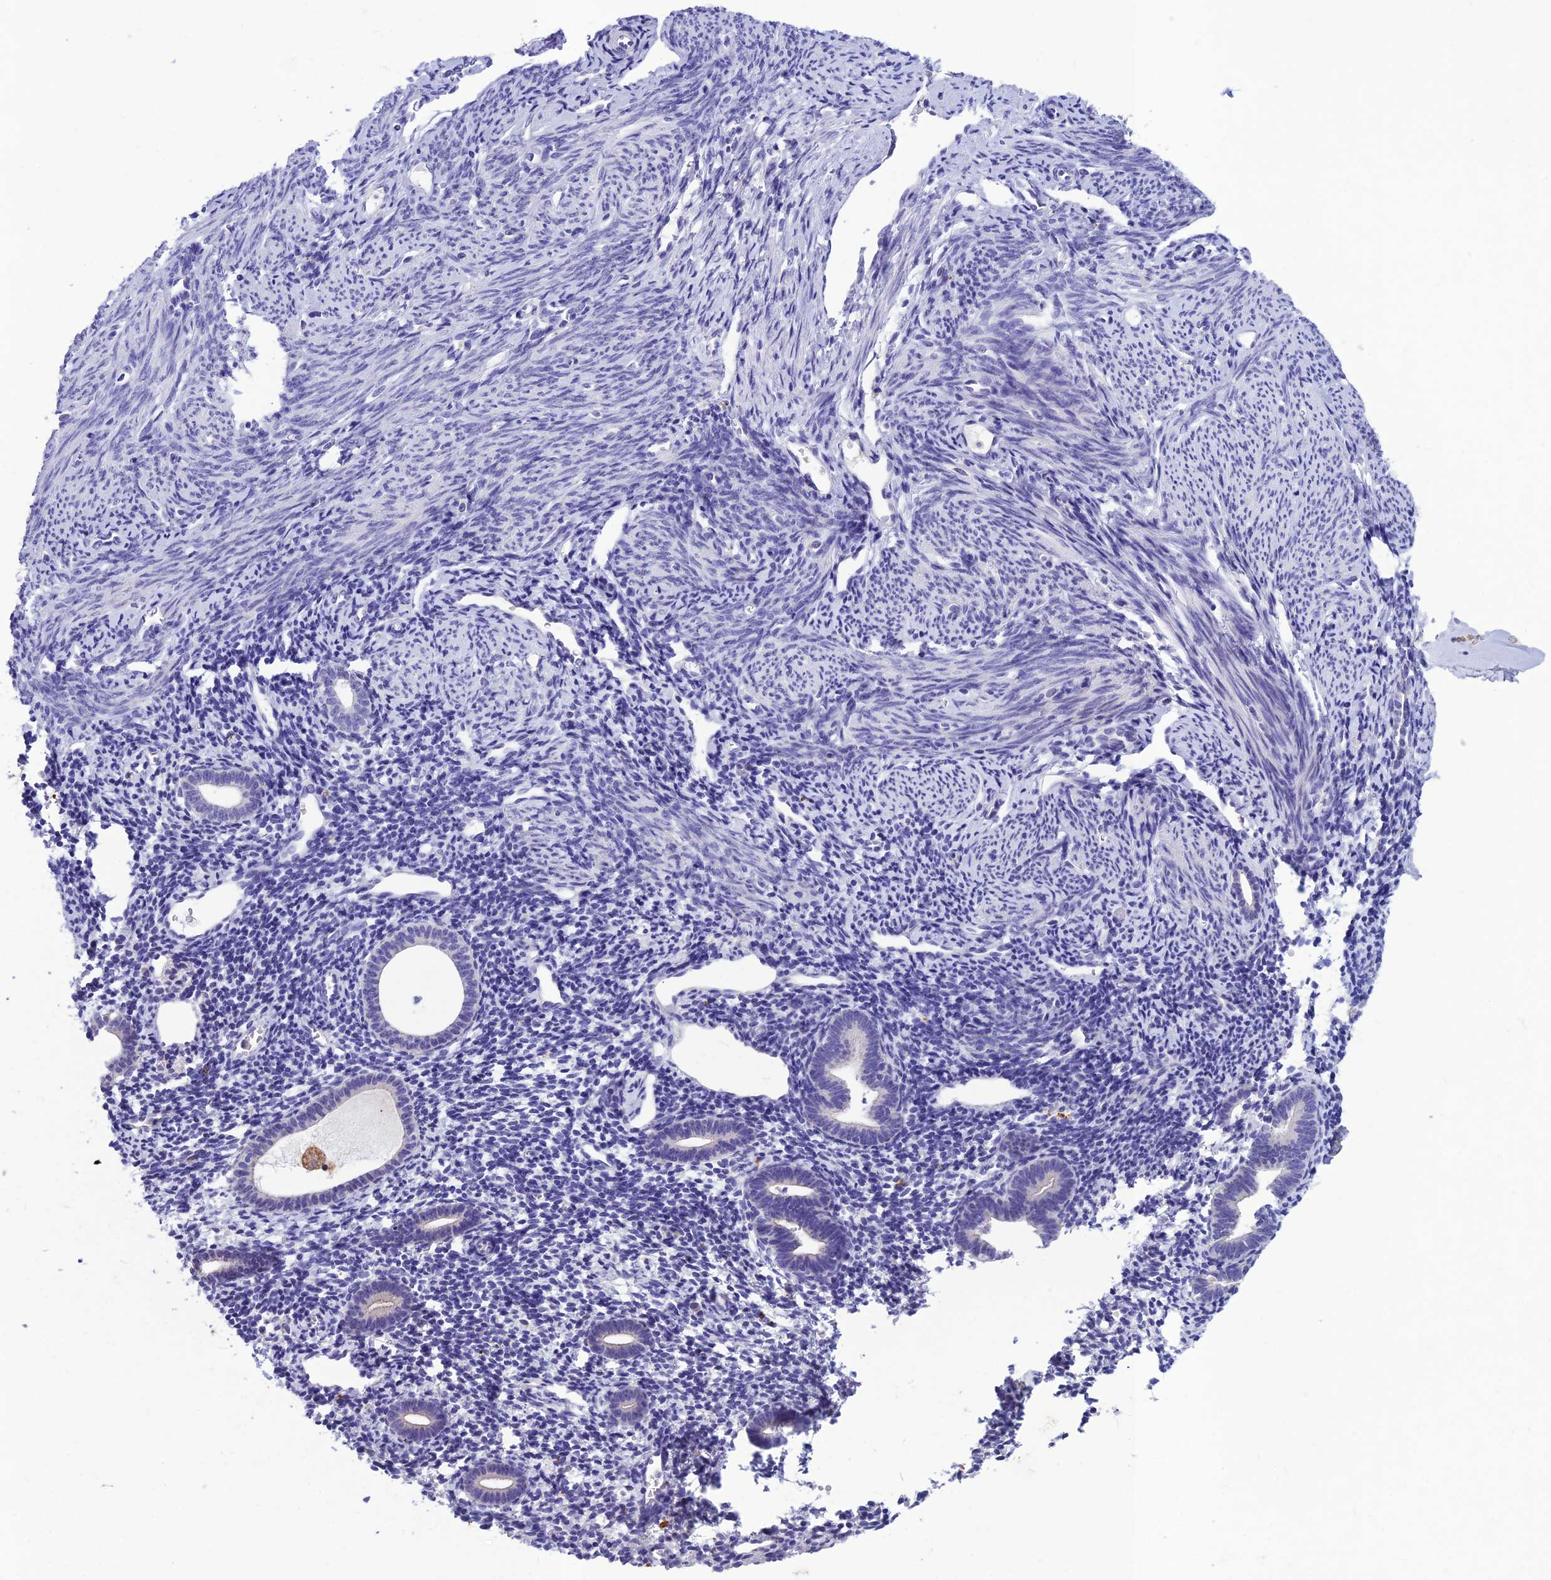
{"staining": {"intensity": "negative", "quantity": "none", "location": "none"}, "tissue": "endometrium", "cell_type": "Cells in endometrial stroma", "image_type": "normal", "snomed": [{"axis": "morphology", "description": "Normal tissue, NOS"}, {"axis": "topography", "description": "Endometrium"}], "caption": "Cells in endometrial stroma show no significant expression in normal endometrium. Brightfield microscopy of immunohistochemistry (IHC) stained with DAB (3,3'-diaminobenzidine) (brown) and hematoxylin (blue), captured at high magnification.", "gene": "IFT172", "patient": {"sex": "female", "age": 56}}